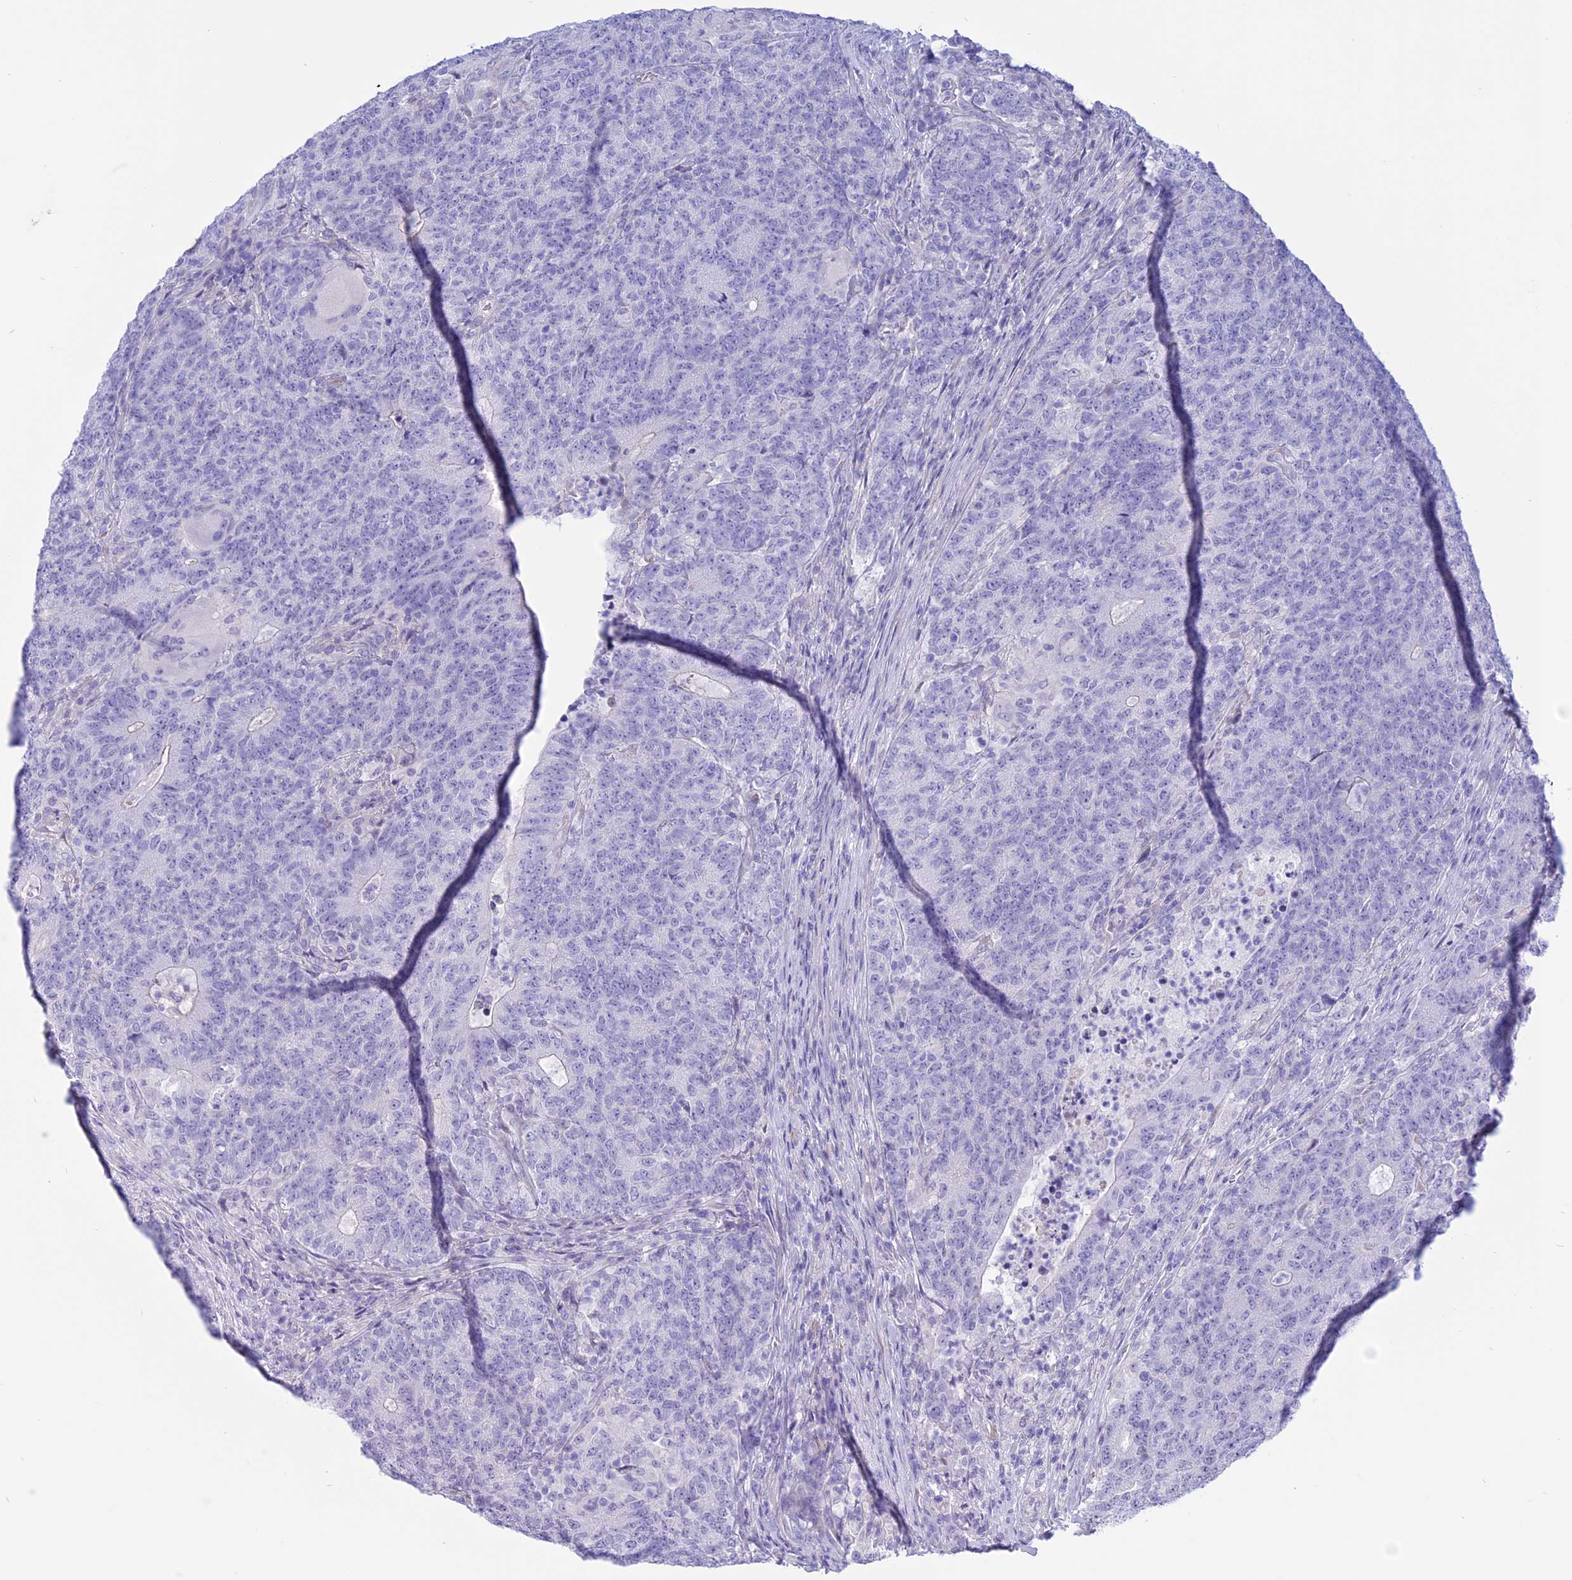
{"staining": {"intensity": "negative", "quantity": "none", "location": "none"}, "tissue": "colorectal cancer", "cell_type": "Tumor cells", "image_type": "cancer", "snomed": [{"axis": "morphology", "description": "Adenocarcinoma, NOS"}, {"axis": "topography", "description": "Colon"}], "caption": "IHC micrograph of neoplastic tissue: colorectal adenocarcinoma stained with DAB demonstrates no significant protein positivity in tumor cells.", "gene": "SPHKAP", "patient": {"sex": "female", "age": 75}}